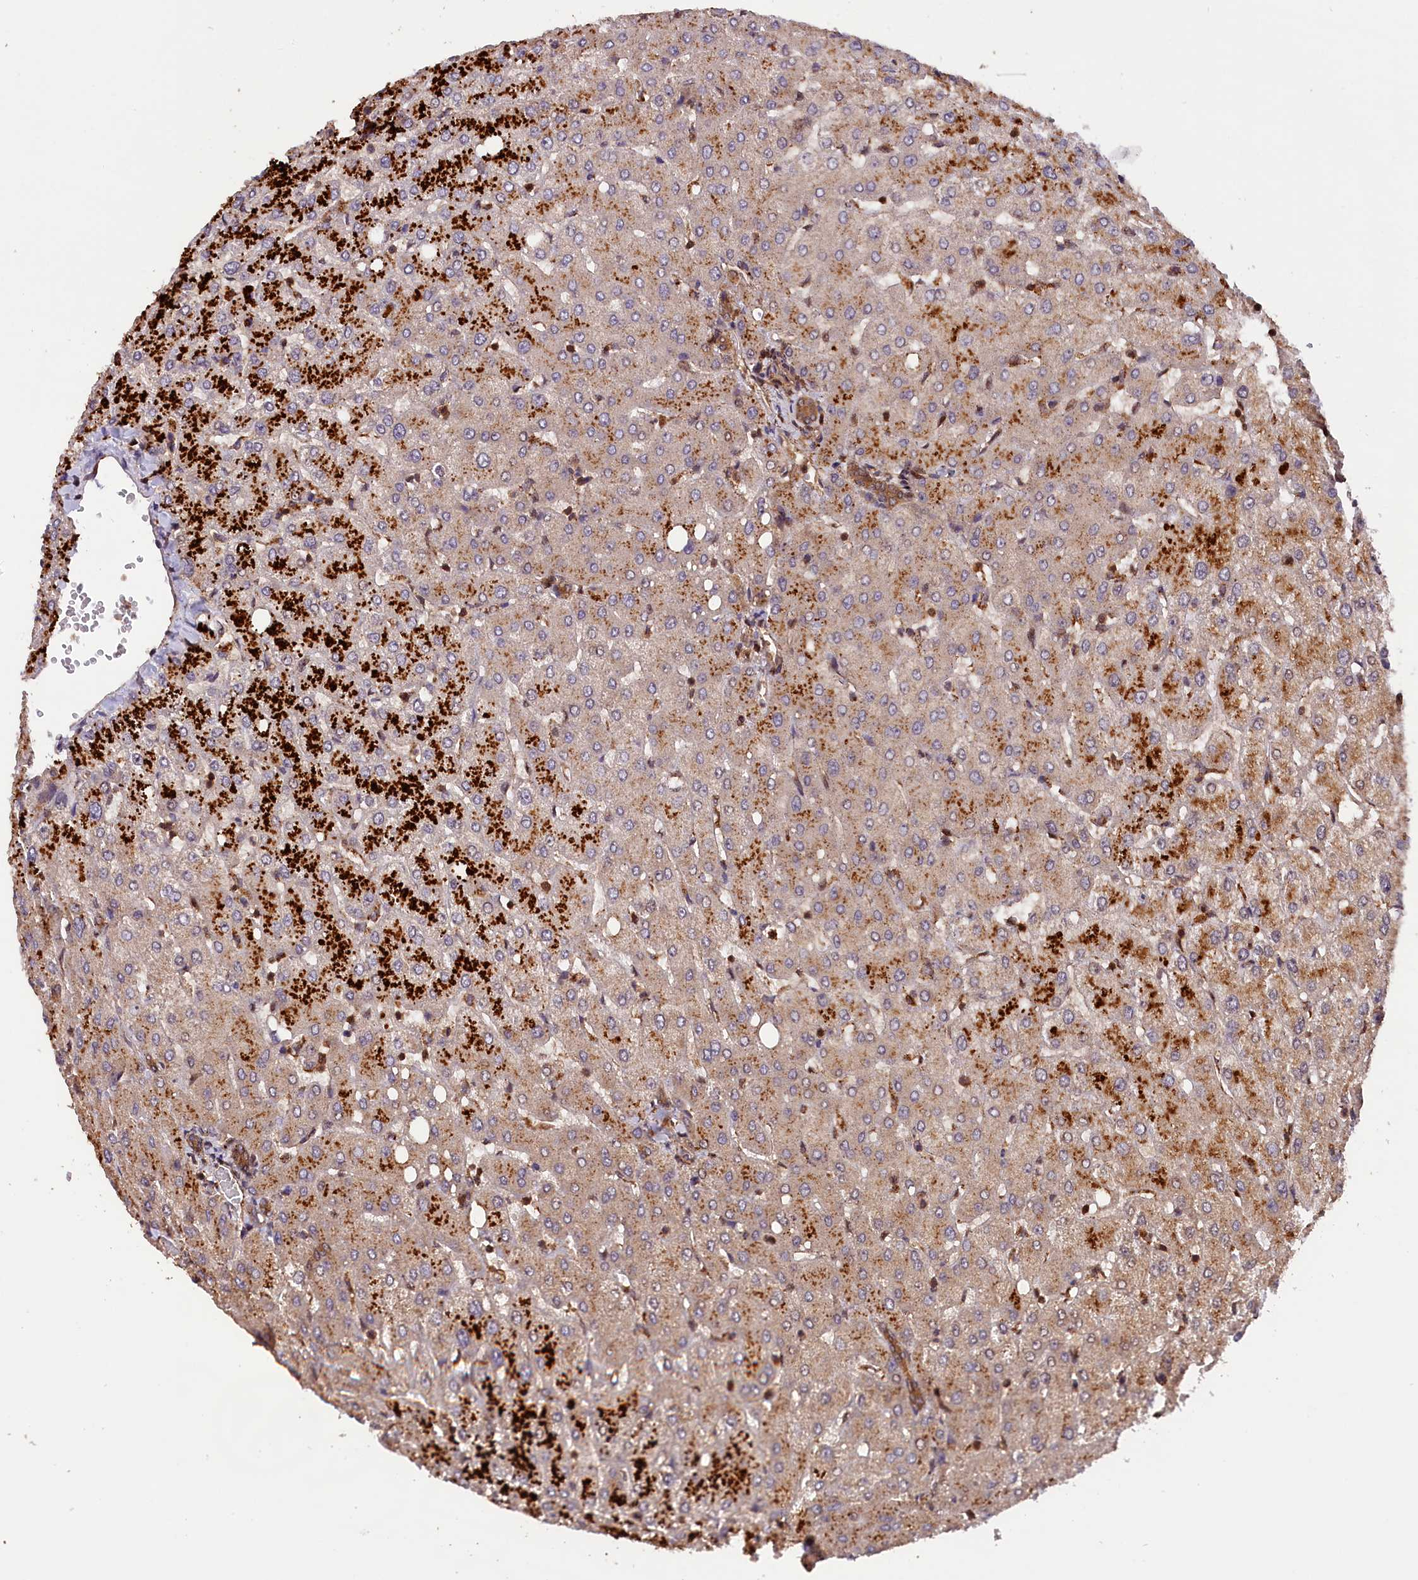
{"staining": {"intensity": "moderate", "quantity": ">75%", "location": "cytoplasmic/membranous"}, "tissue": "liver", "cell_type": "Cholangiocytes", "image_type": "normal", "snomed": [{"axis": "morphology", "description": "Normal tissue, NOS"}, {"axis": "topography", "description": "Liver"}], "caption": "Liver stained with DAB (3,3'-diaminobenzidine) IHC shows medium levels of moderate cytoplasmic/membranous expression in approximately >75% of cholangiocytes.", "gene": "IST1", "patient": {"sex": "female", "age": 54}}